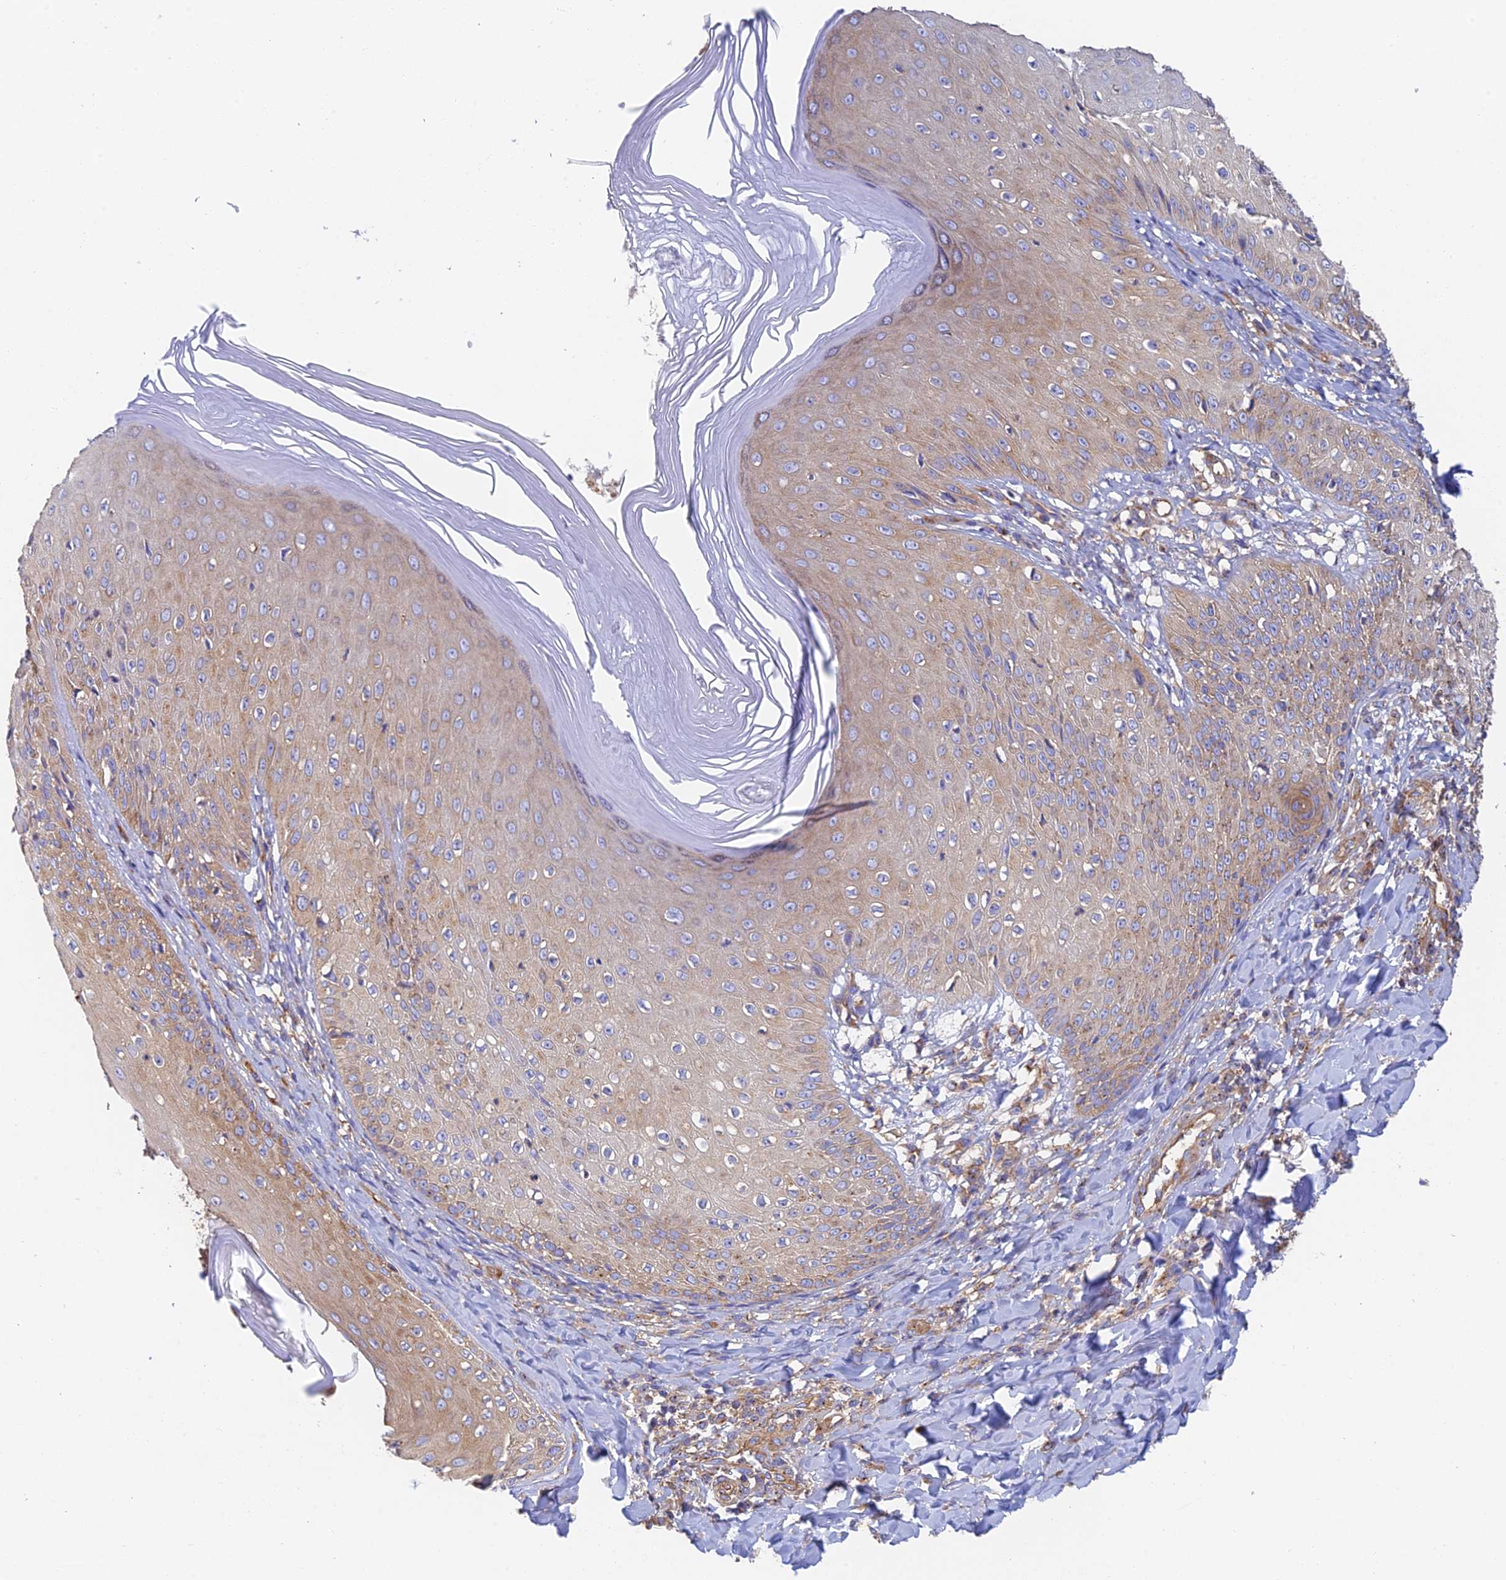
{"staining": {"intensity": "moderate", "quantity": ">75%", "location": "cytoplasmic/membranous"}, "tissue": "skin", "cell_type": "Epidermal cells", "image_type": "normal", "snomed": [{"axis": "morphology", "description": "Normal tissue, NOS"}, {"axis": "morphology", "description": "Inflammation, NOS"}, {"axis": "topography", "description": "Soft tissue"}, {"axis": "topography", "description": "Anal"}], "caption": "Immunohistochemistry (IHC) image of unremarkable skin: human skin stained using immunohistochemistry displays medium levels of moderate protein expression localized specifically in the cytoplasmic/membranous of epidermal cells, appearing as a cytoplasmic/membranous brown color.", "gene": "DCTN2", "patient": {"sex": "female", "age": 15}}